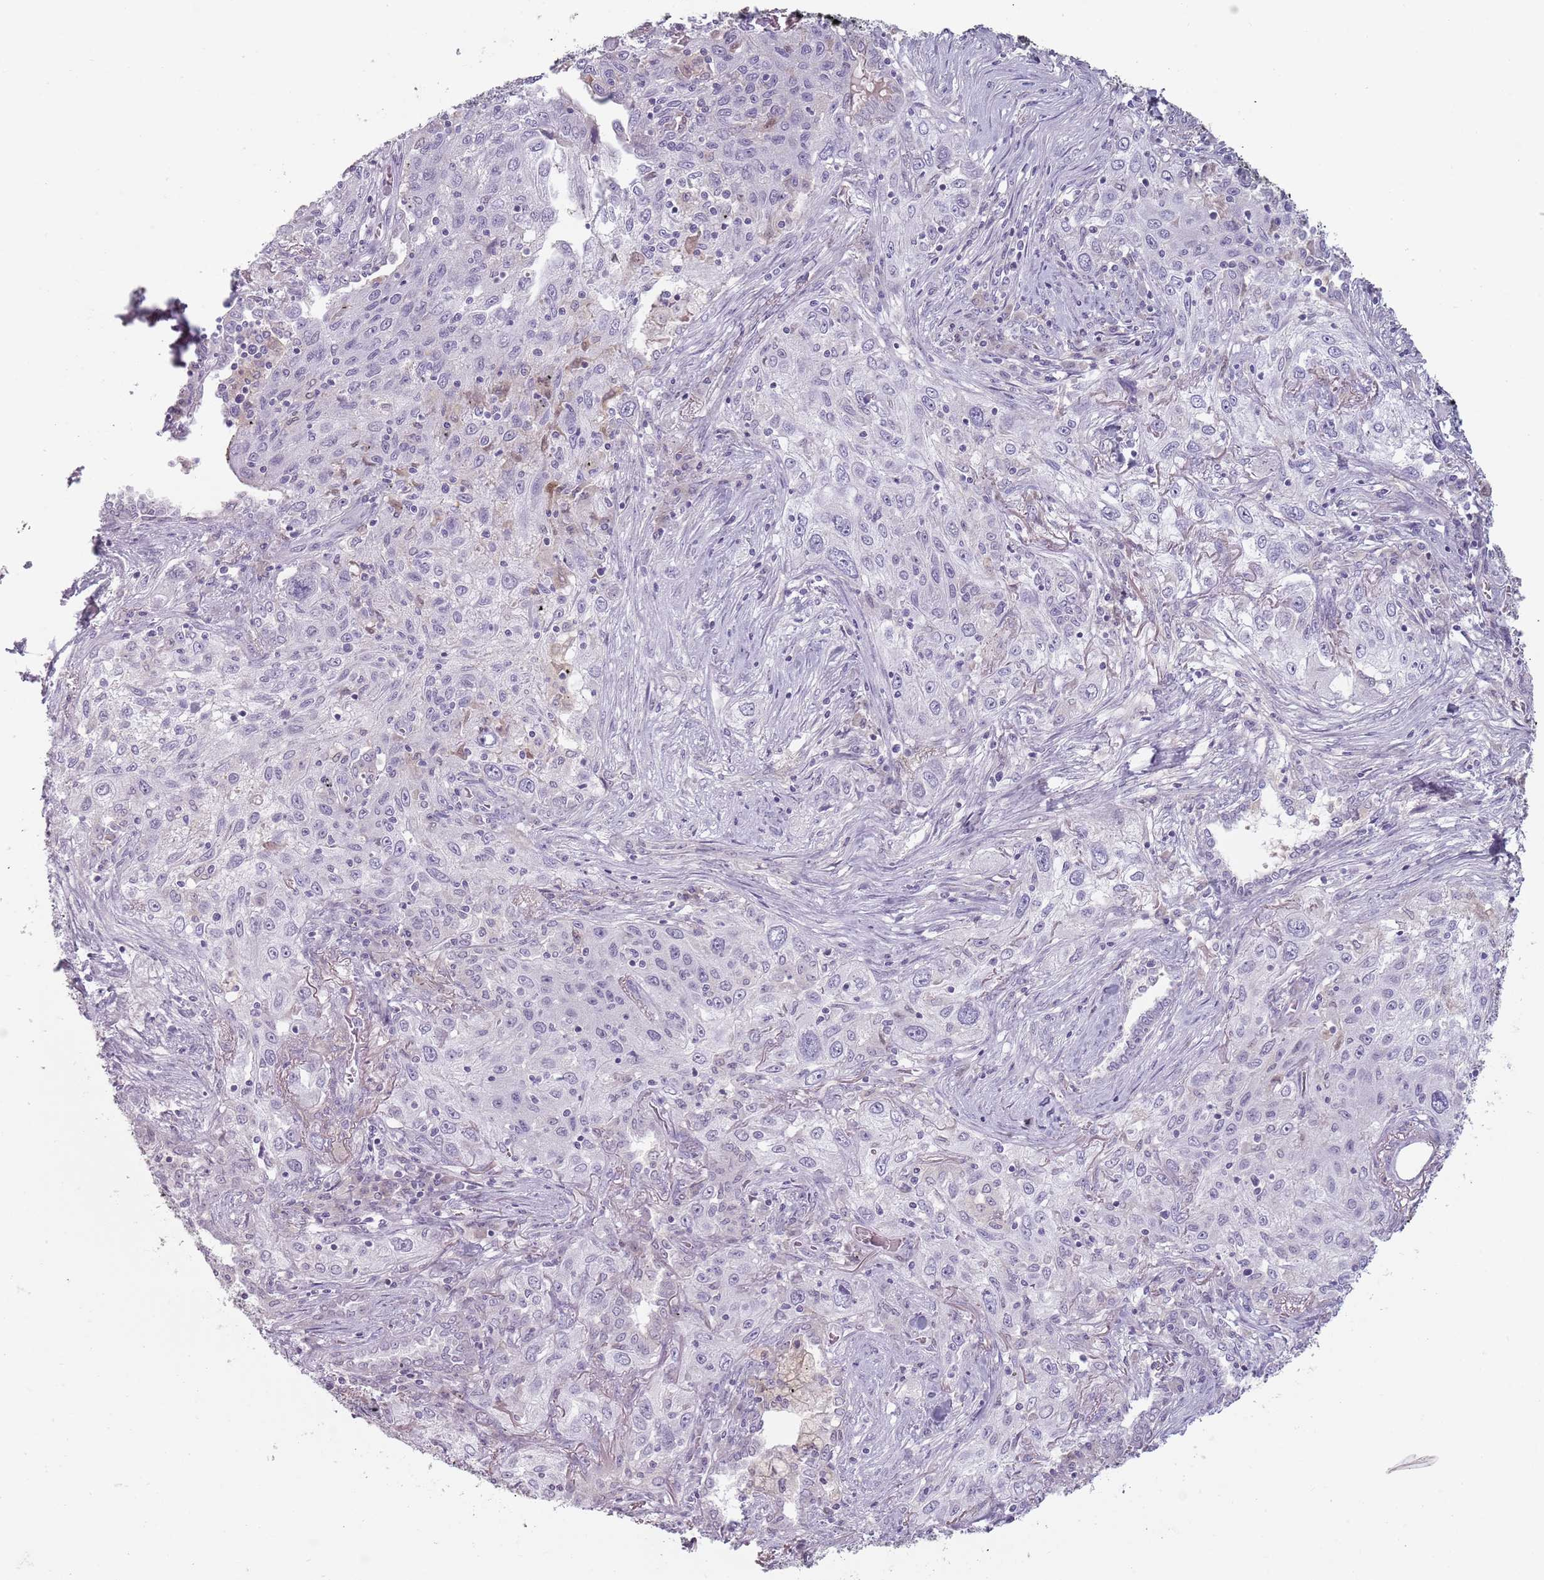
{"staining": {"intensity": "negative", "quantity": "none", "location": "none"}, "tissue": "lung cancer", "cell_type": "Tumor cells", "image_type": "cancer", "snomed": [{"axis": "morphology", "description": "Squamous cell carcinoma, NOS"}, {"axis": "topography", "description": "Lung"}], "caption": "Tumor cells are negative for protein expression in human lung squamous cell carcinoma.", "gene": "CEP19", "patient": {"sex": "female", "age": 69}}